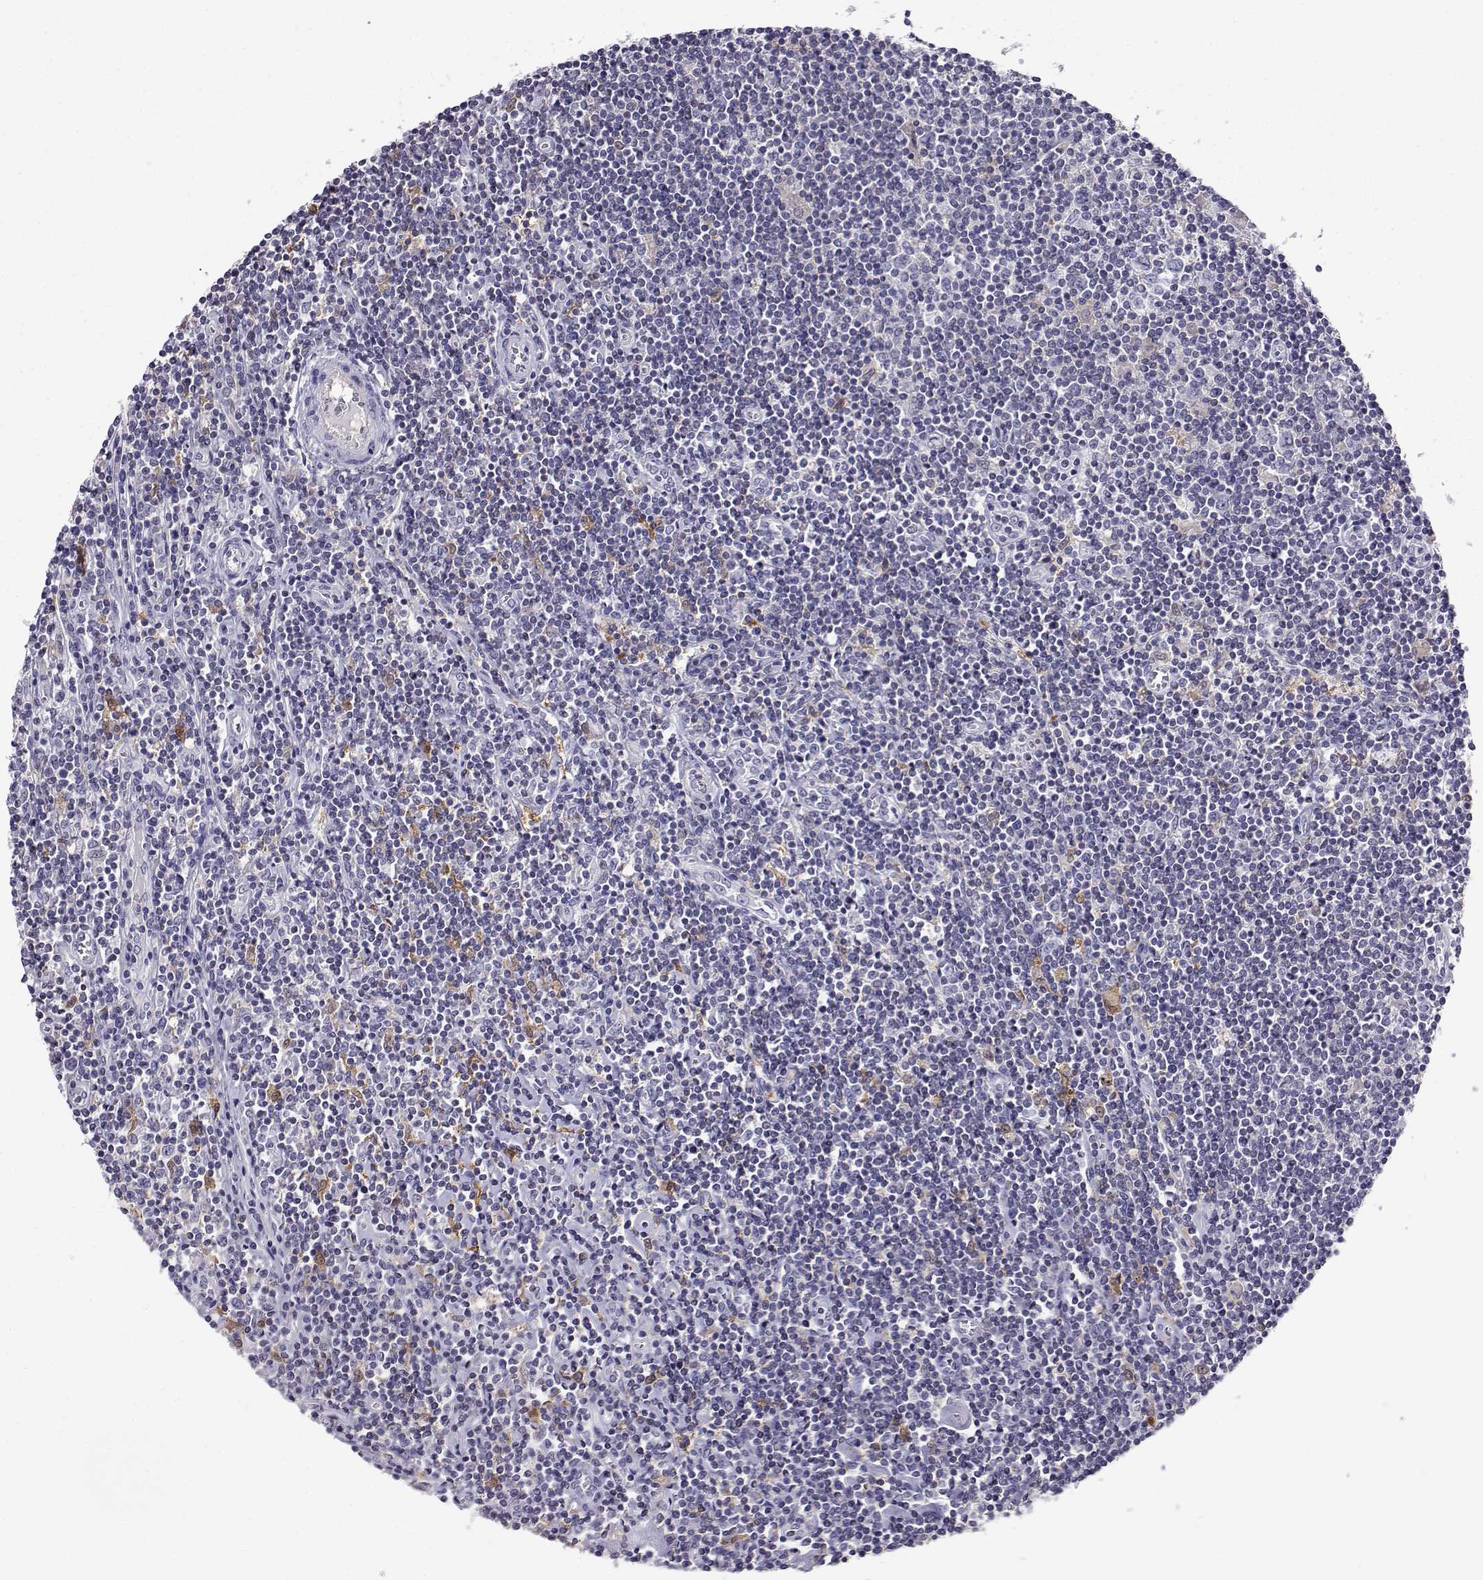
{"staining": {"intensity": "negative", "quantity": "none", "location": "none"}, "tissue": "lymphoma", "cell_type": "Tumor cells", "image_type": "cancer", "snomed": [{"axis": "morphology", "description": "Hodgkin's disease, NOS"}, {"axis": "topography", "description": "Lymph node"}], "caption": "The photomicrograph shows no staining of tumor cells in lymphoma.", "gene": "AKR1B1", "patient": {"sex": "male", "age": 40}}